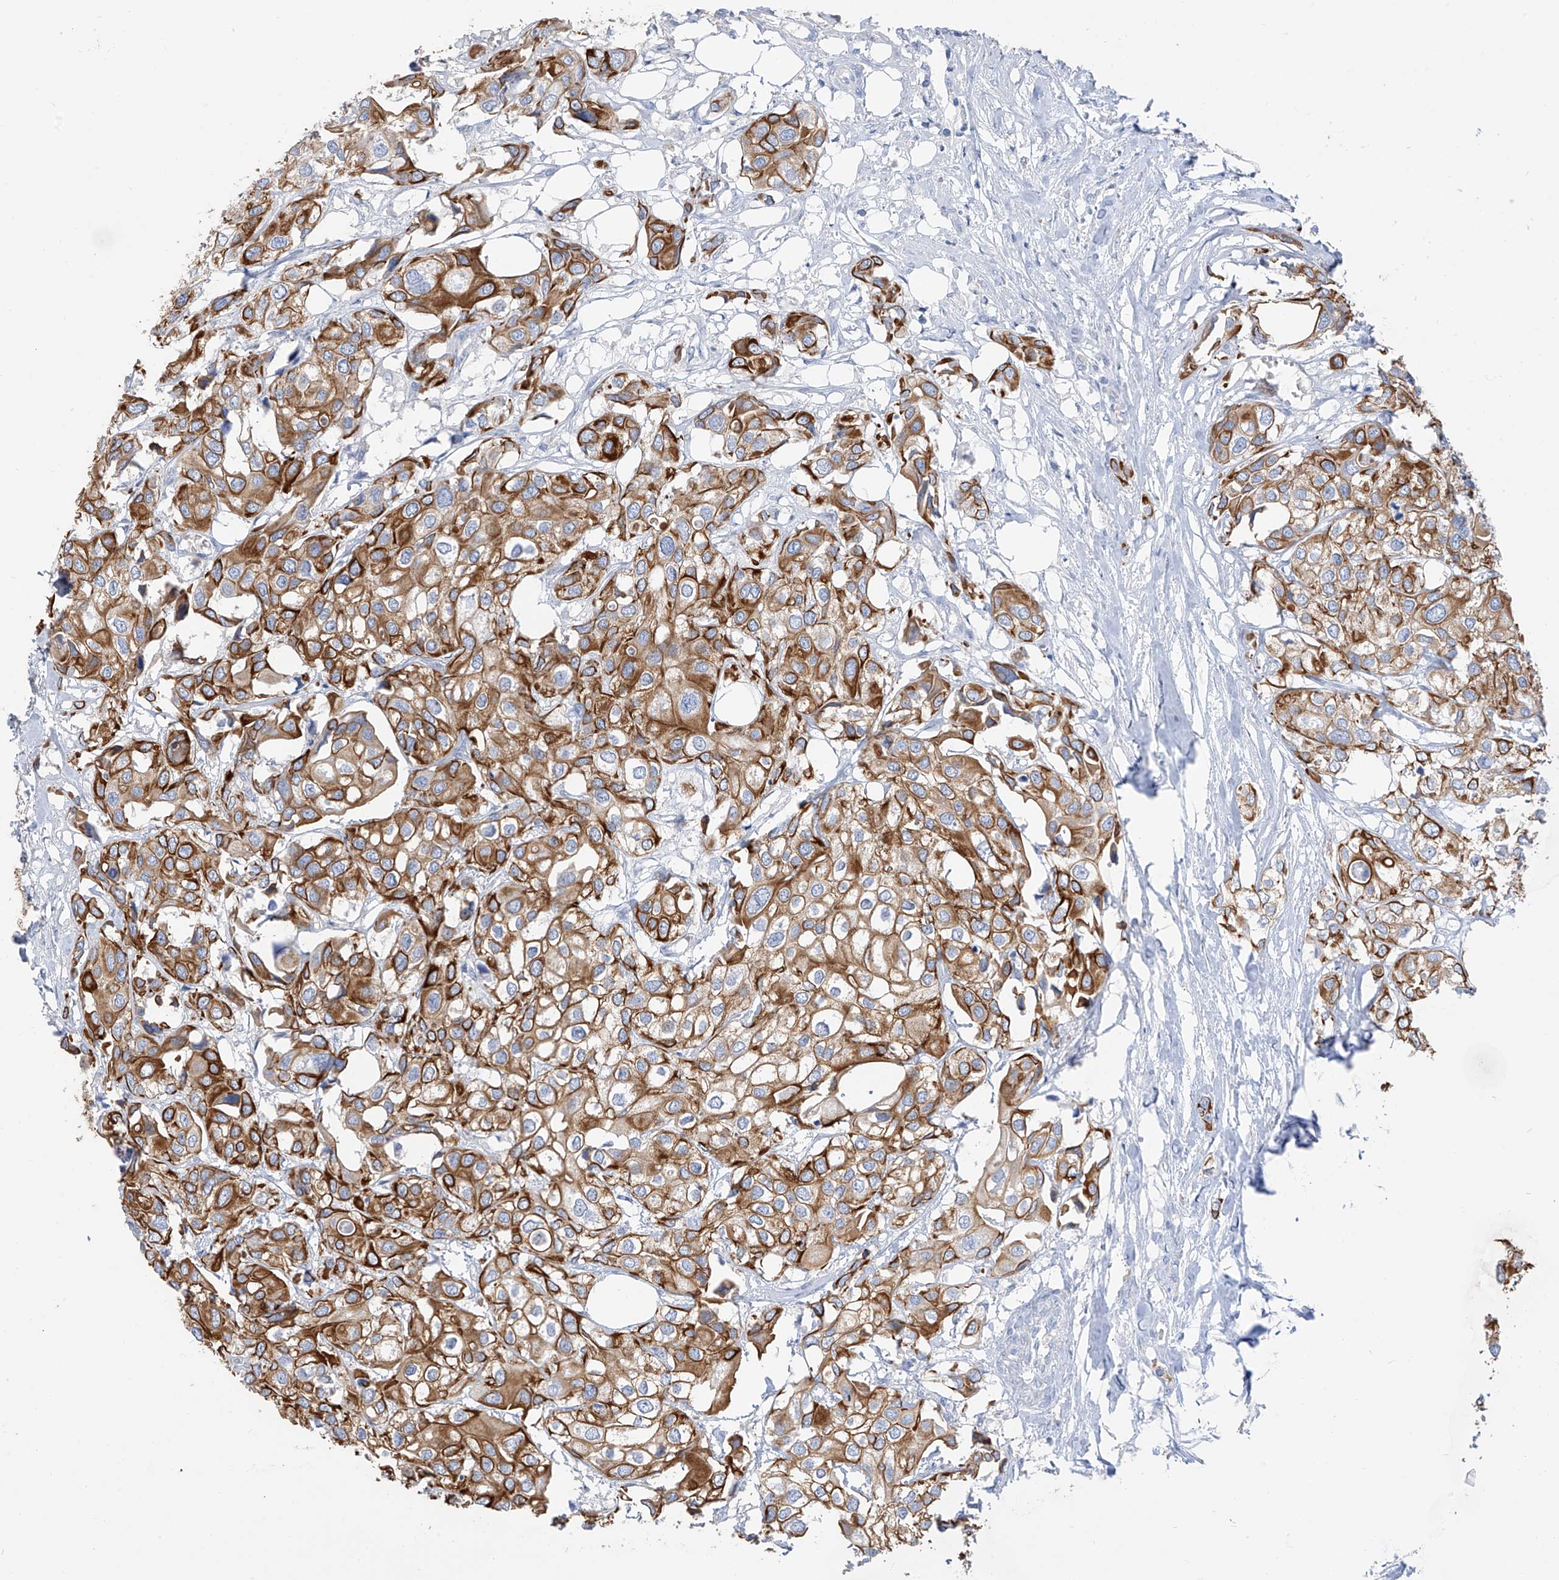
{"staining": {"intensity": "moderate", "quantity": ">75%", "location": "cytoplasmic/membranous"}, "tissue": "urothelial cancer", "cell_type": "Tumor cells", "image_type": "cancer", "snomed": [{"axis": "morphology", "description": "Urothelial carcinoma, High grade"}, {"axis": "topography", "description": "Urinary bladder"}], "caption": "Human urothelial cancer stained with a brown dye reveals moderate cytoplasmic/membranous positive expression in about >75% of tumor cells.", "gene": "PAFAH1B3", "patient": {"sex": "male", "age": 64}}